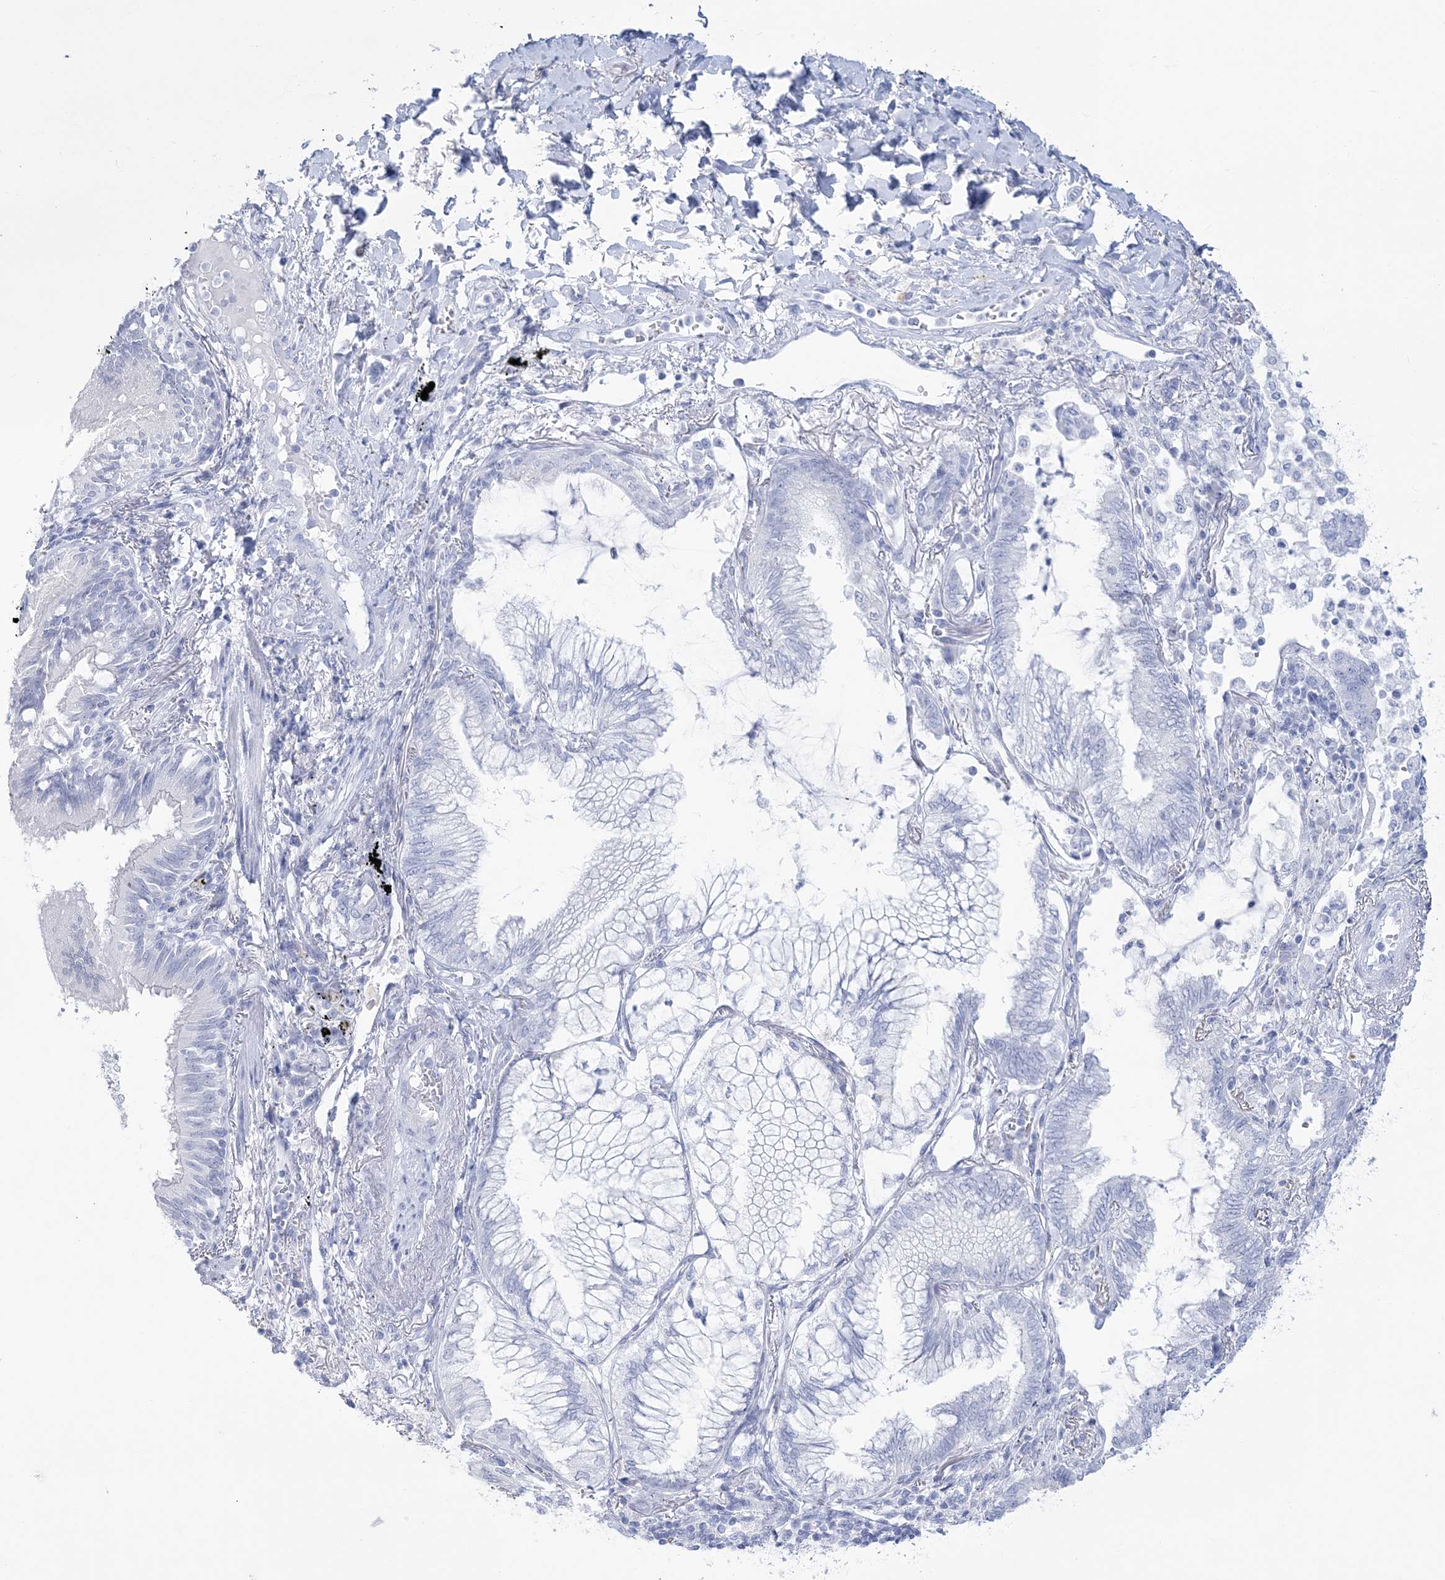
{"staining": {"intensity": "negative", "quantity": "none", "location": "none"}, "tissue": "lung cancer", "cell_type": "Tumor cells", "image_type": "cancer", "snomed": [{"axis": "morphology", "description": "Adenocarcinoma, NOS"}, {"axis": "topography", "description": "Lung"}], "caption": "High magnification brightfield microscopy of lung adenocarcinoma stained with DAB (3,3'-diaminobenzidine) (brown) and counterstained with hematoxylin (blue): tumor cells show no significant expression.", "gene": "RBP2", "patient": {"sex": "female", "age": 70}}